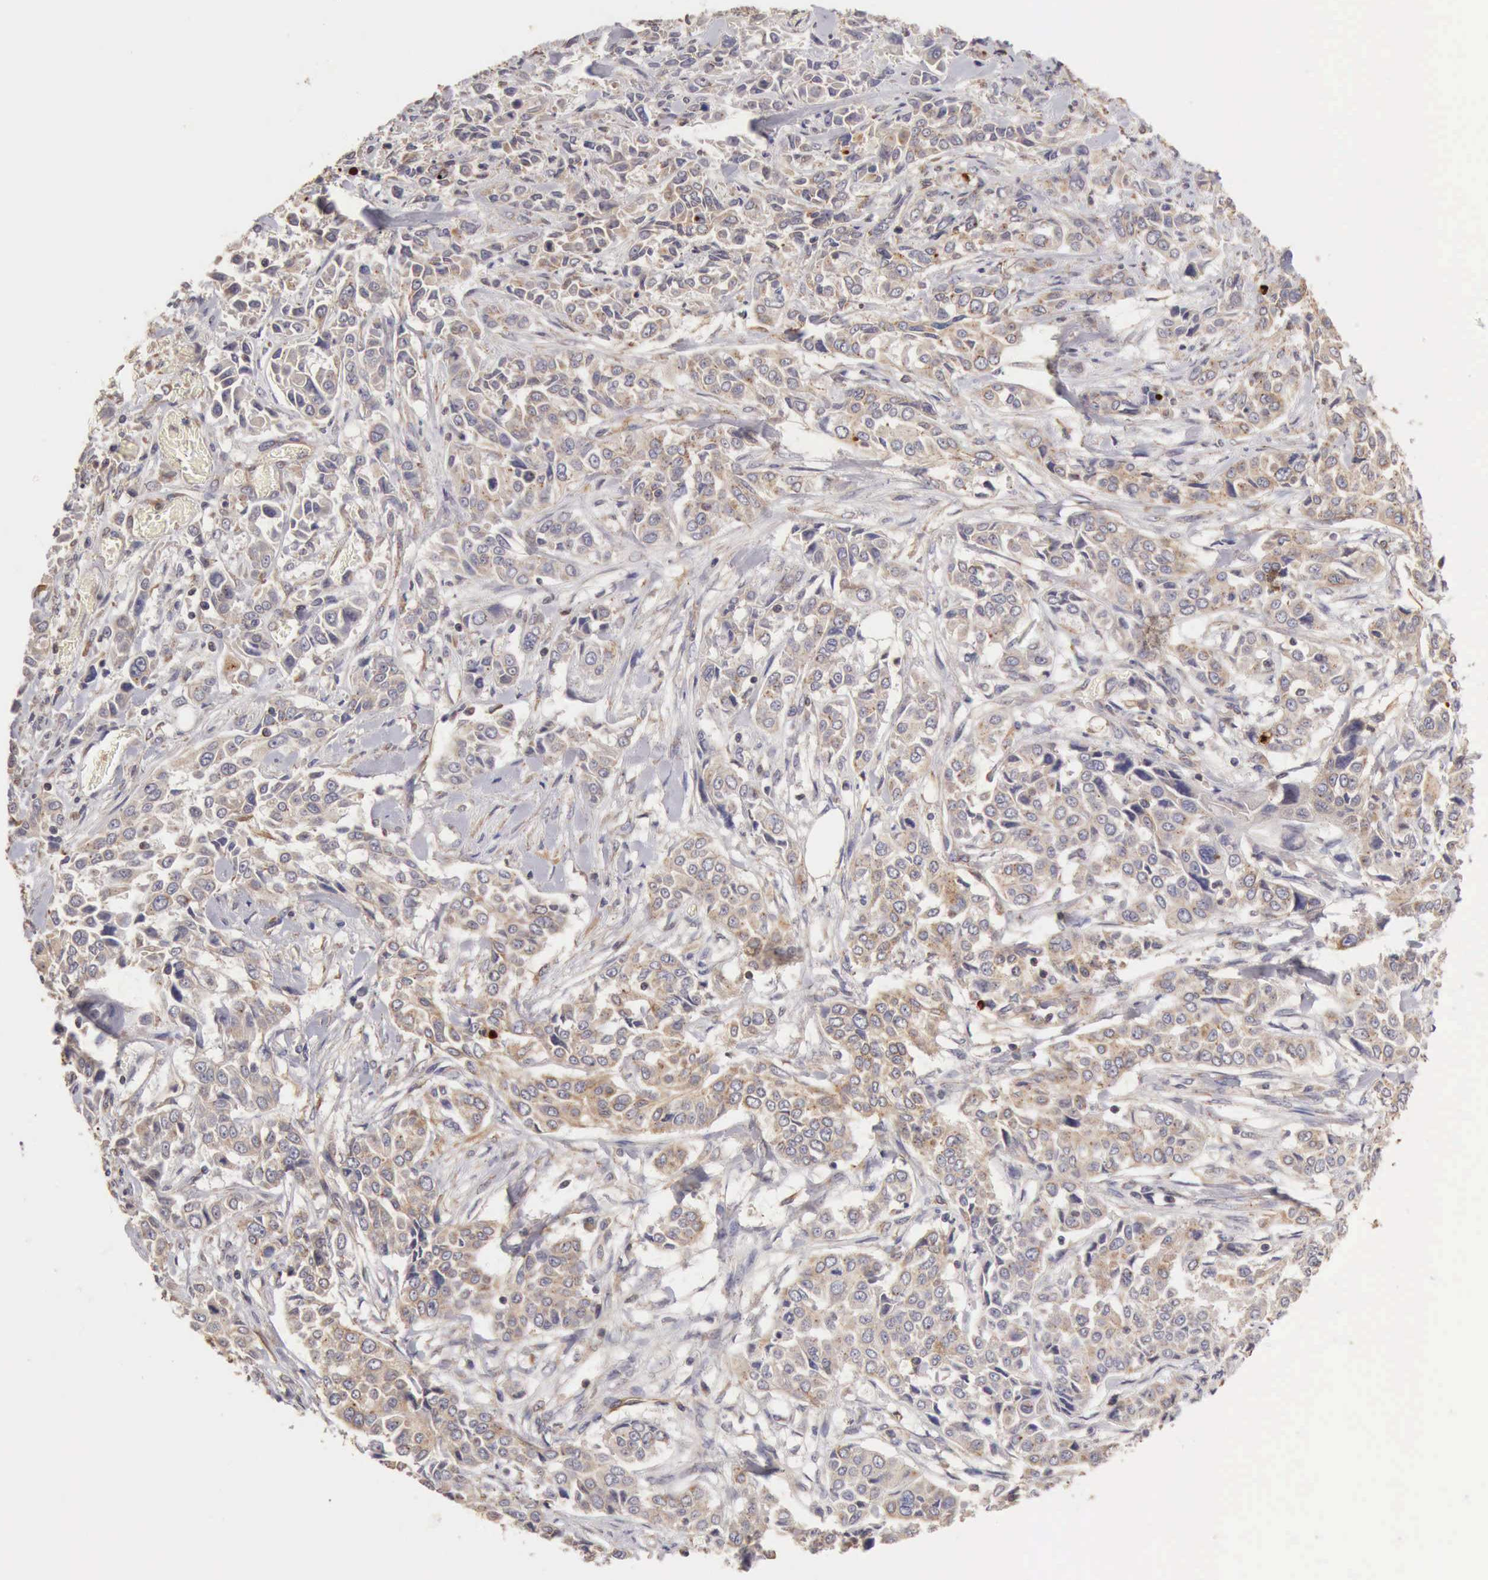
{"staining": {"intensity": "negative", "quantity": "none", "location": "none"}, "tissue": "pancreatic cancer", "cell_type": "Tumor cells", "image_type": "cancer", "snomed": [{"axis": "morphology", "description": "Adenocarcinoma, NOS"}, {"axis": "topography", "description": "Pancreas"}], "caption": "Immunohistochemistry photomicrograph of human pancreatic adenocarcinoma stained for a protein (brown), which displays no expression in tumor cells. (Stains: DAB (3,3'-diaminobenzidine) immunohistochemistry (IHC) with hematoxylin counter stain, Microscopy: brightfield microscopy at high magnification).", "gene": "BMX", "patient": {"sex": "female", "age": 52}}